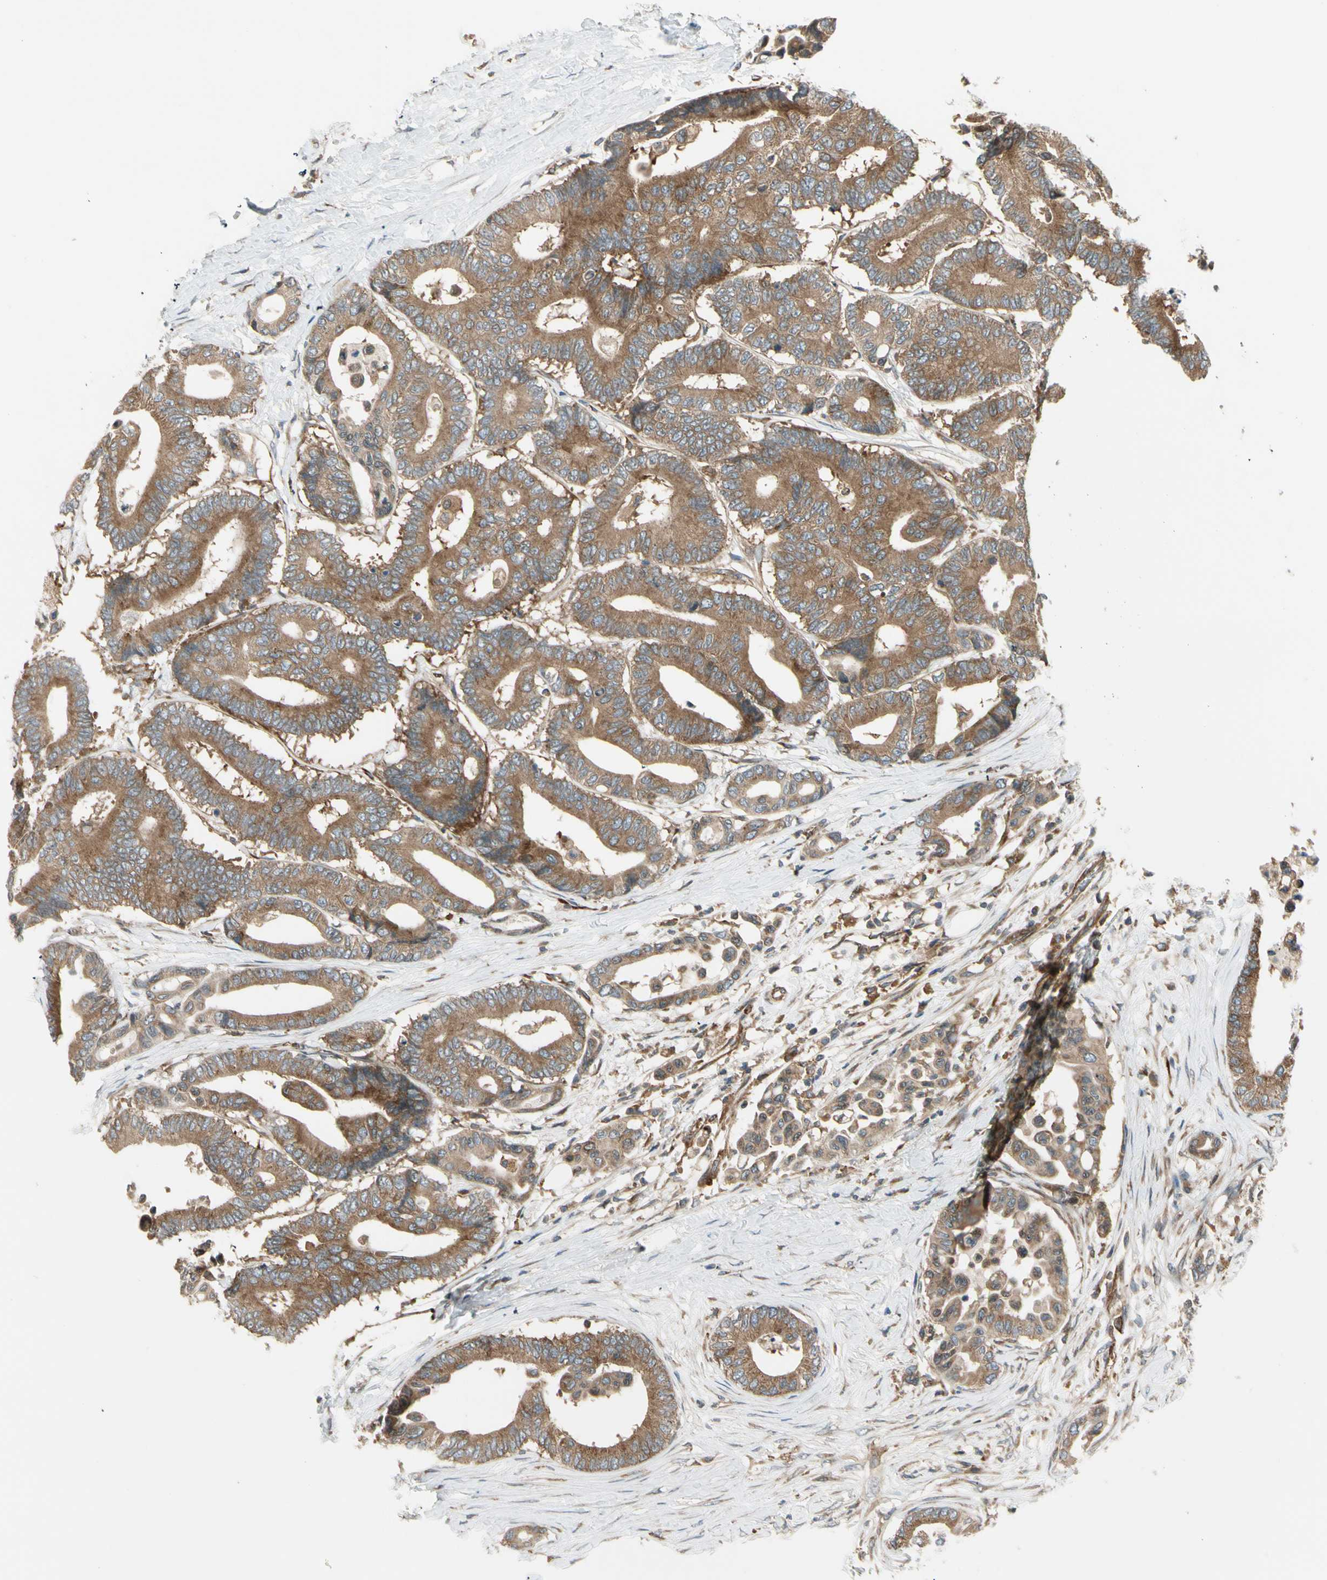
{"staining": {"intensity": "moderate", "quantity": ">75%", "location": "cytoplasmic/membranous"}, "tissue": "colorectal cancer", "cell_type": "Tumor cells", "image_type": "cancer", "snomed": [{"axis": "morphology", "description": "Normal tissue, NOS"}, {"axis": "morphology", "description": "Adenocarcinoma, NOS"}, {"axis": "topography", "description": "Colon"}], "caption": "IHC photomicrograph of adenocarcinoma (colorectal) stained for a protein (brown), which exhibits medium levels of moderate cytoplasmic/membranous positivity in about >75% of tumor cells.", "gene": "TRIO", "patient": {"sex": "male", "age": 82}}